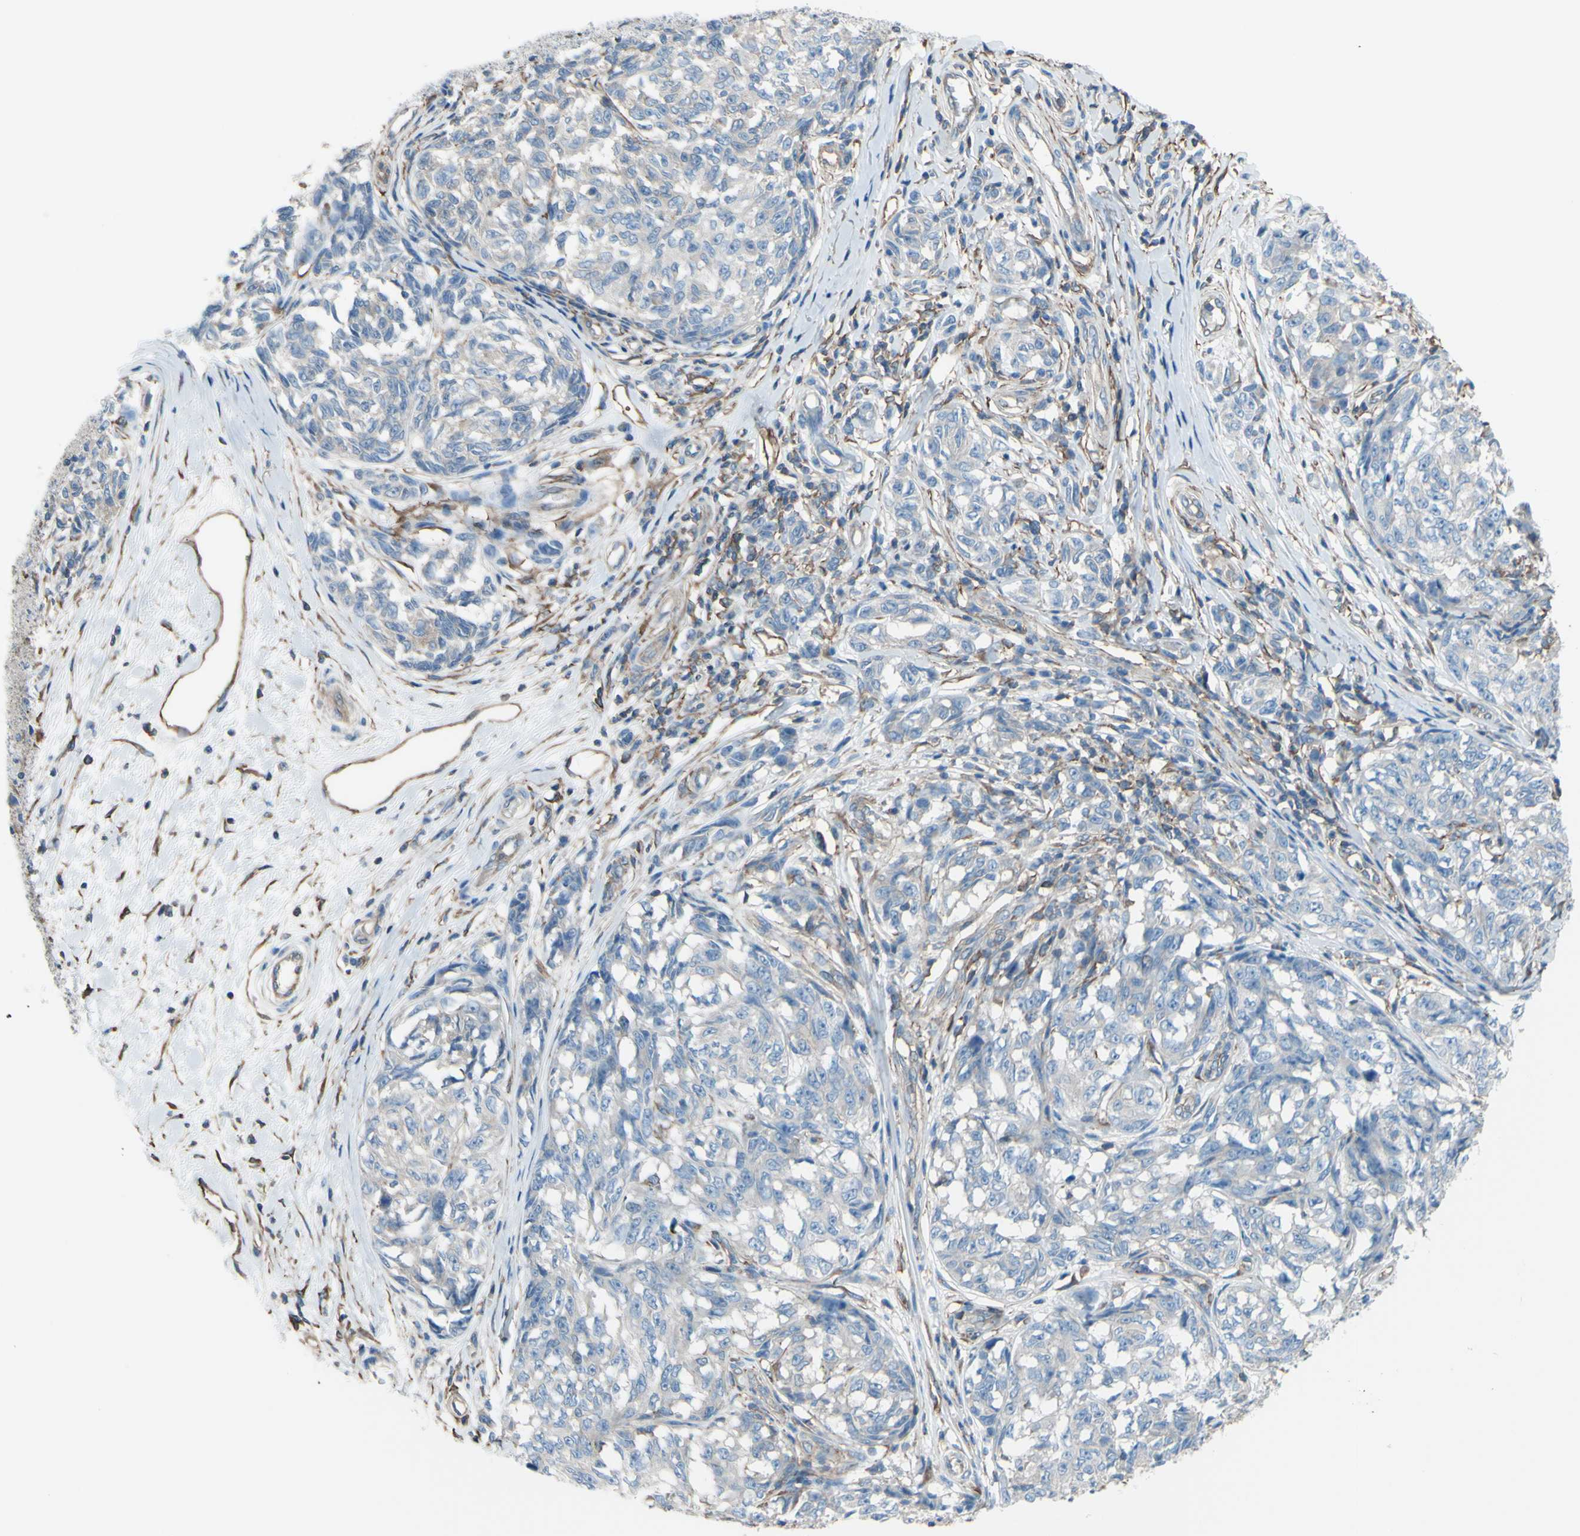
{"staining": {"intensity": "weak", "quantity": ">75%", "location": "cytoplasmic/membranous"}, "tissue": "melanoma", "cell_type": "Tumor cells", "image_type": "cancer", "snomed": [{"axis": "morphology", "description": "Malignant melanoma, NOS"}, {"axis": "topography", "description": "Skin"}], "caption": "Melanoma stained for a protein shows weak cytoplasmic/membranous positivity in tumor cells.", "gene": "ADD1", "patient": {"sex": "female", "age": 64}}